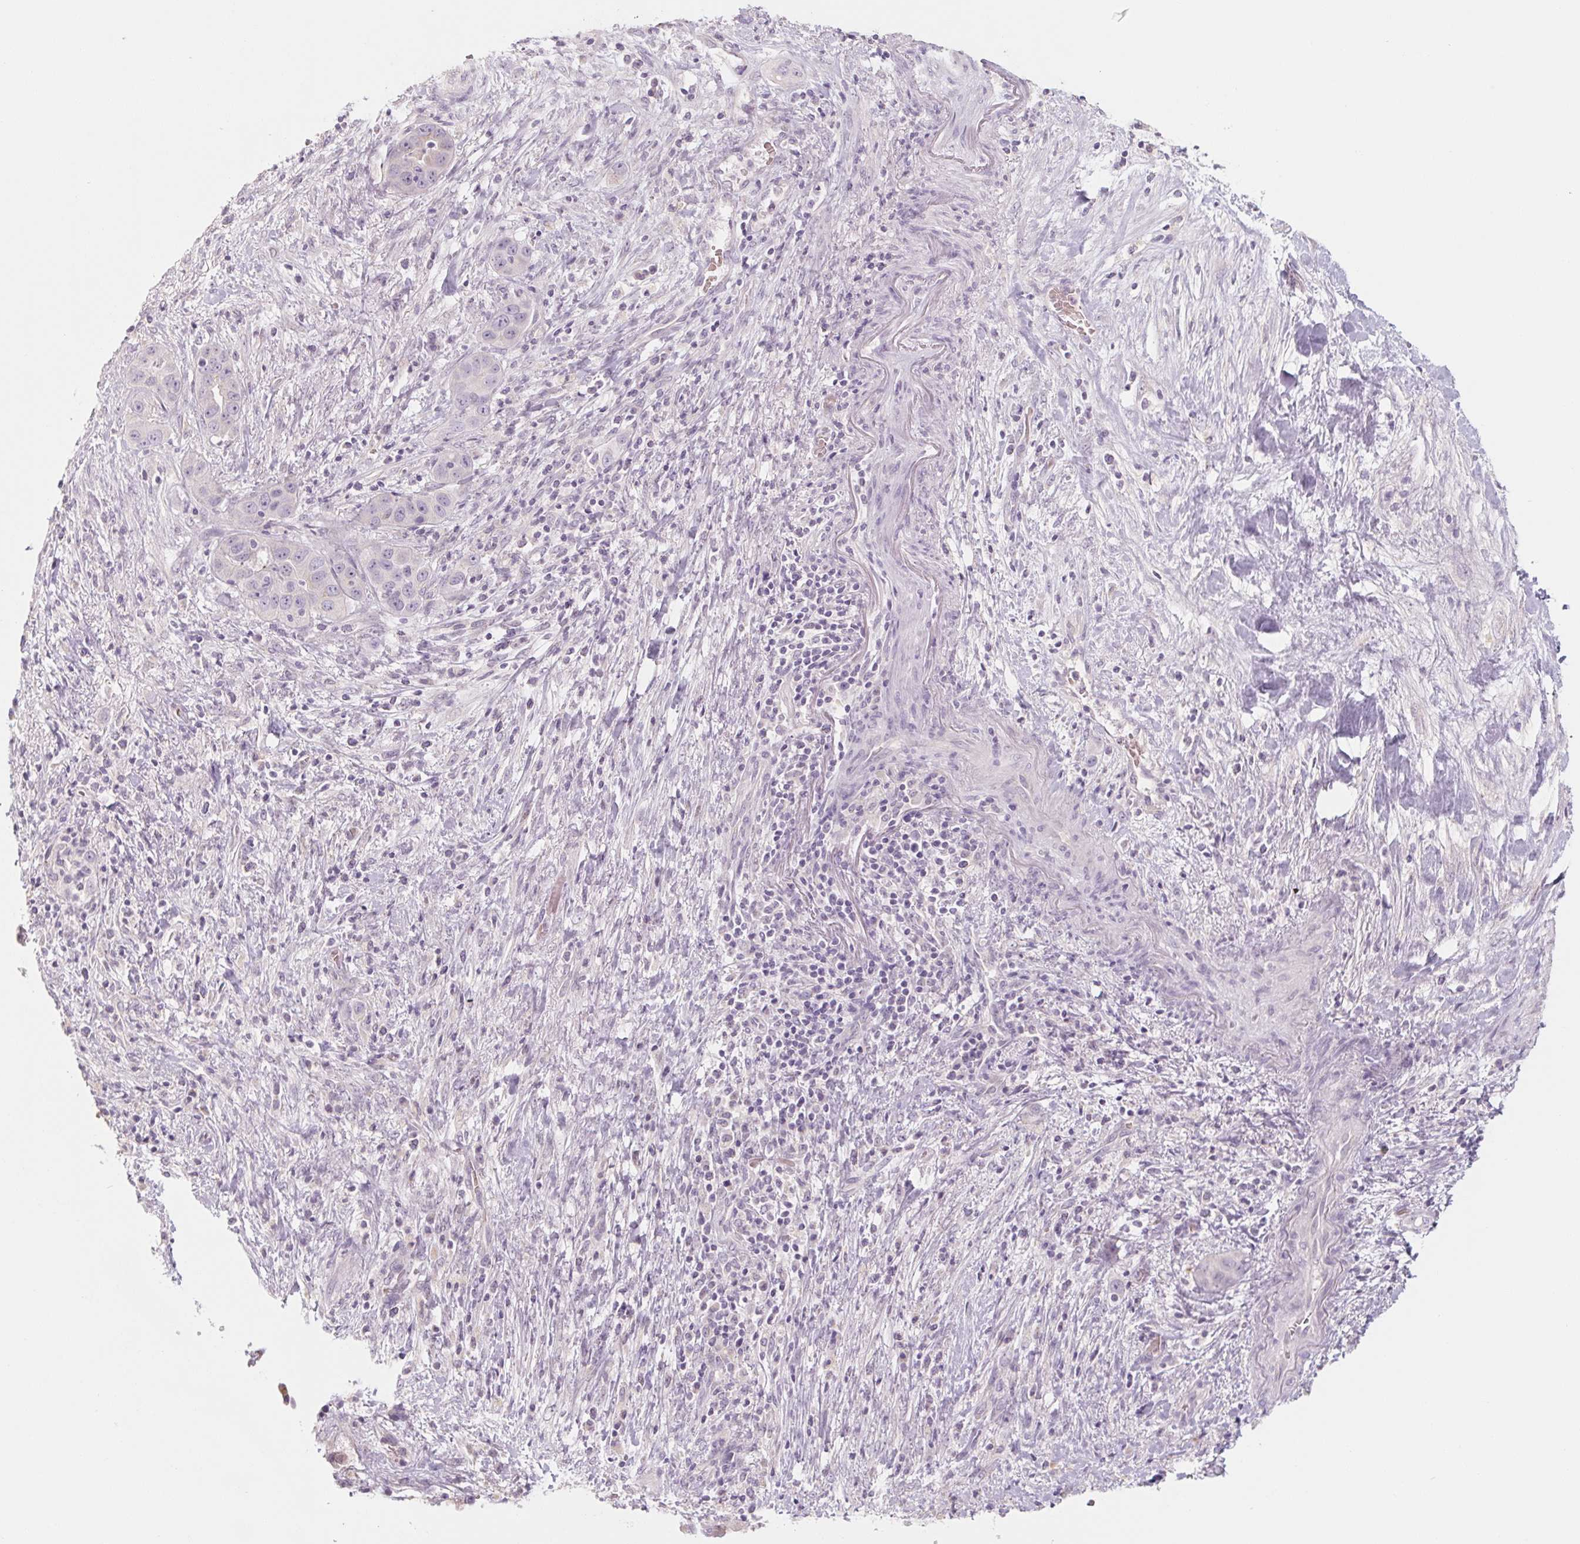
{"staining": {"intensity": "negative", "quantity": "none", "location": "none"}, "tissue": "liver cancer", "cell_type": "Tumor cells", "image_type": "cancer", "snomed": [{"axis": "morphology", "description": "Cholangiocarcinoma"}, {"axis": "topography", "description": "Liver"}], "caption": "This micrograph is of liver cholangiocarcinoma stained with IHC to label a protein in brown with the nuclei are counter-stained blue. There is no staining in tumor cells.", "gene": "POU1F1", "patient": {"sex": "female", "age": 52}}